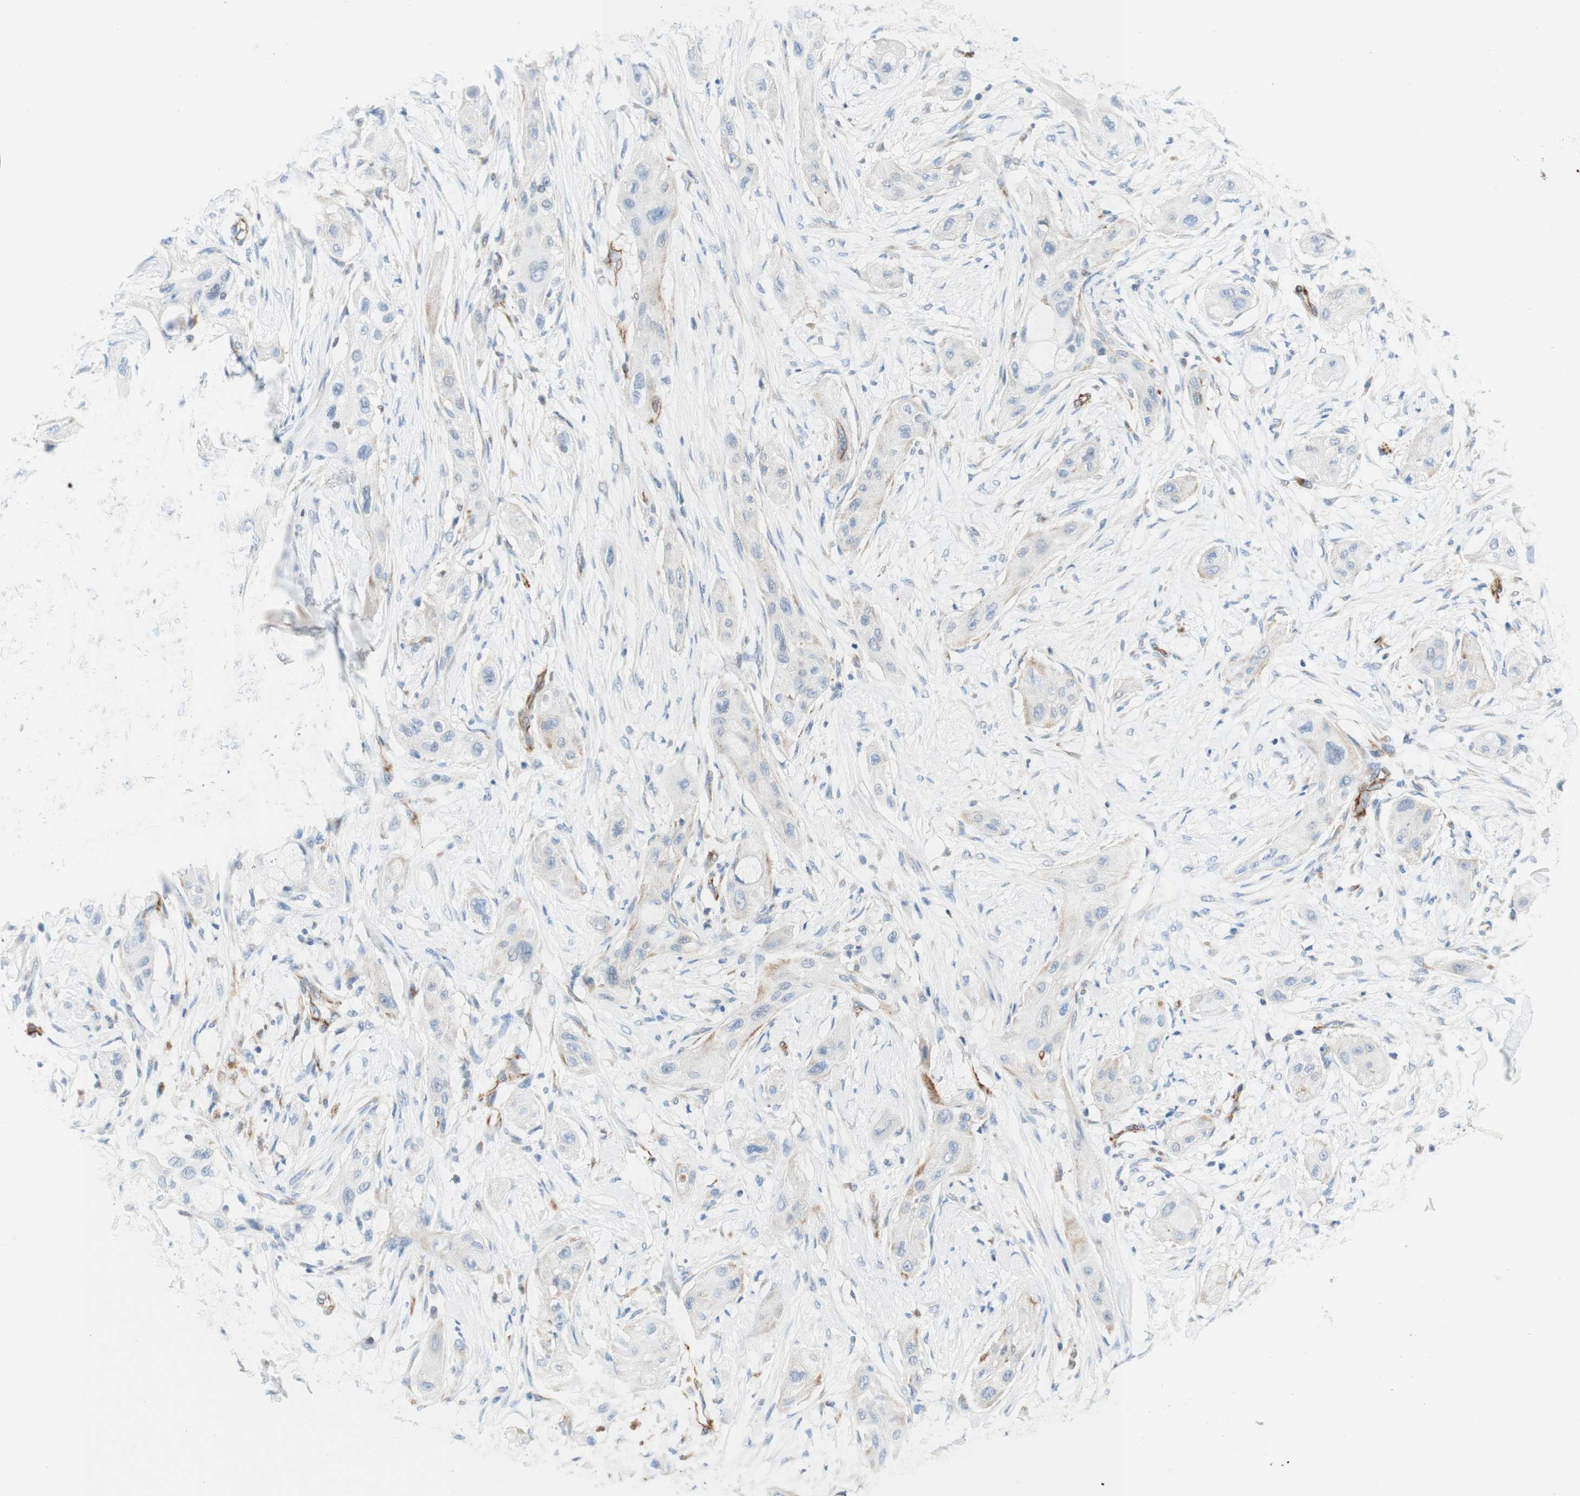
{"staining": {"intensity": "weak", "quantity": "25%-75%", "location": "cytoplasmic/membranous"}, "tissue": "lung cancer", "cell_type": "Tumor cells", "image_type": "cancer", "snomed": [{"axis": "morphology", "description": "Squamous cell carcinoma, NOS"}, {"axis": "topography", "description": "Lung"}], "caption": "Tumor cells exhibit weak cytoplasmic/membranous positivity in approximately 25%-75% of cells in squamous cell carcinoma (lung).", "gene": "POU2AF1", "patient": {"sex": "female", "age": 47}}